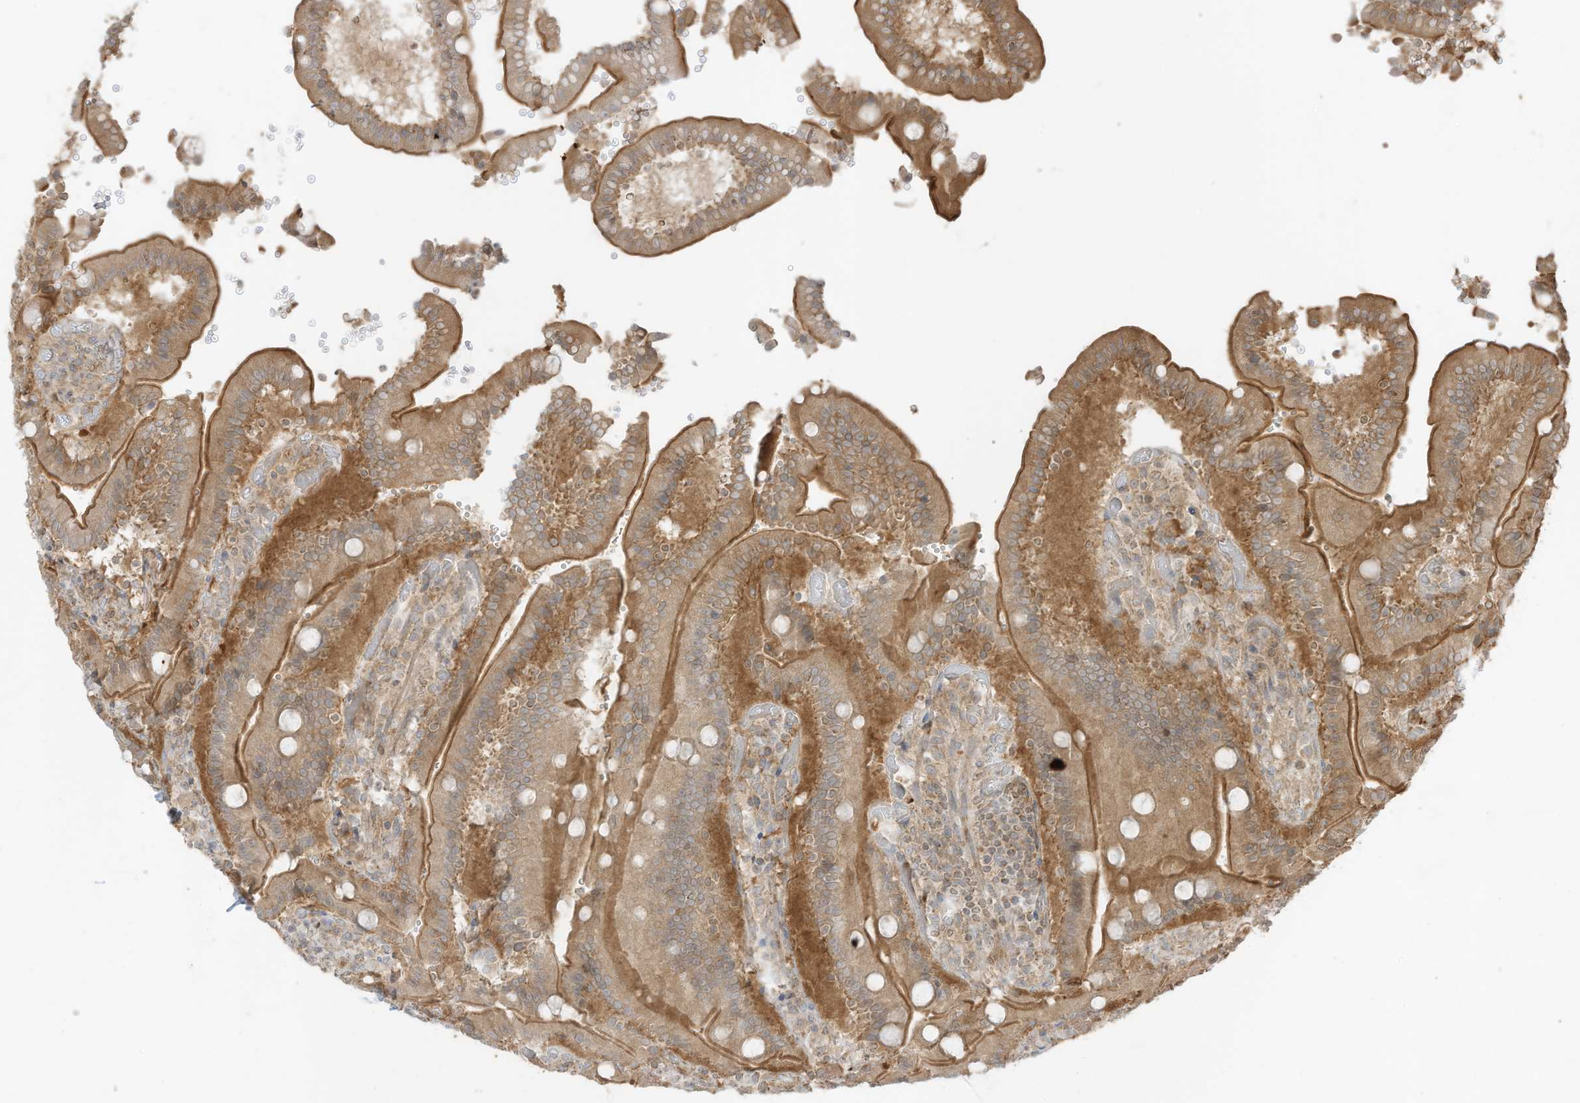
{"staining": {"intensity": "moderate", "quantity": ">75%", "location": "cytoplasmic/membranous"}, "tissue": "duodenum", "cell_type": "Glandular cells", "image_type": "normal", "snomed": [{"axis": "morphology", "description": "Normal tissue, NOS"}, {"axis": "topography", "description": "Duodenum"}], "caption": "This is an image of IHC staining of benign duodenum, which shows moderate expression in the cytoplasmic/membranous of glandular cells.", "gene": "SLC25A12", "patient": {"sex": "female", "age": 62}}